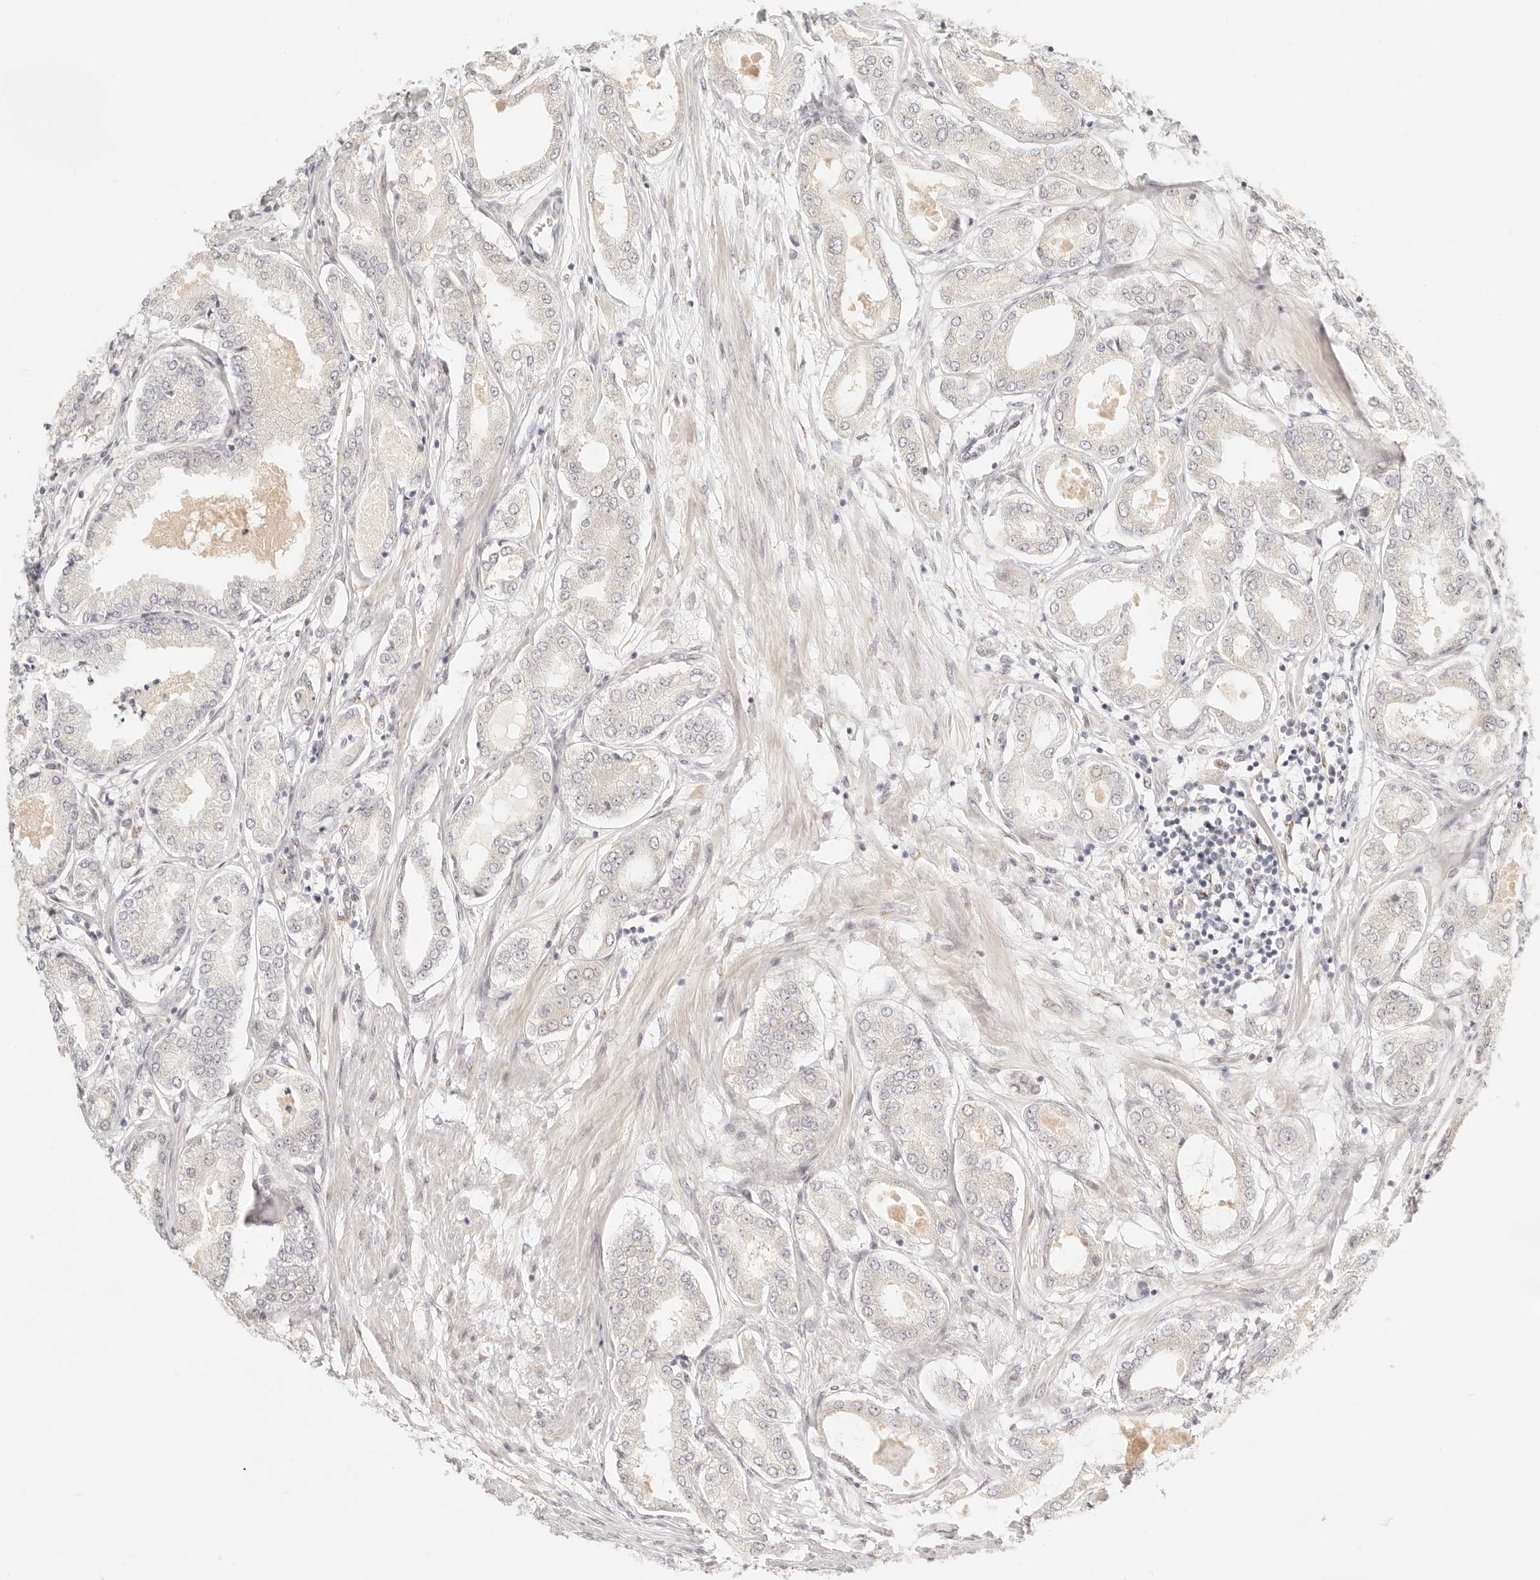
{"staining": {"intensity": "negative", "quantity": "none", "location": "none"}, "tissue": "prostate cancer", "cell_type": "Tumor cells", "image_type": "cancer", "snomed": [{"axis": "morphology", "description": "Adenocarcinoma, Low grade"}, {"axis": "topography", "description": "Prostate"}], "caption": "Protein analysis of prostate adenocarcinoma (low-grade) displays no significant staining in tumor cells.", "gene": "FAM20B", "patient": {"sex": "male", "age": 63}}